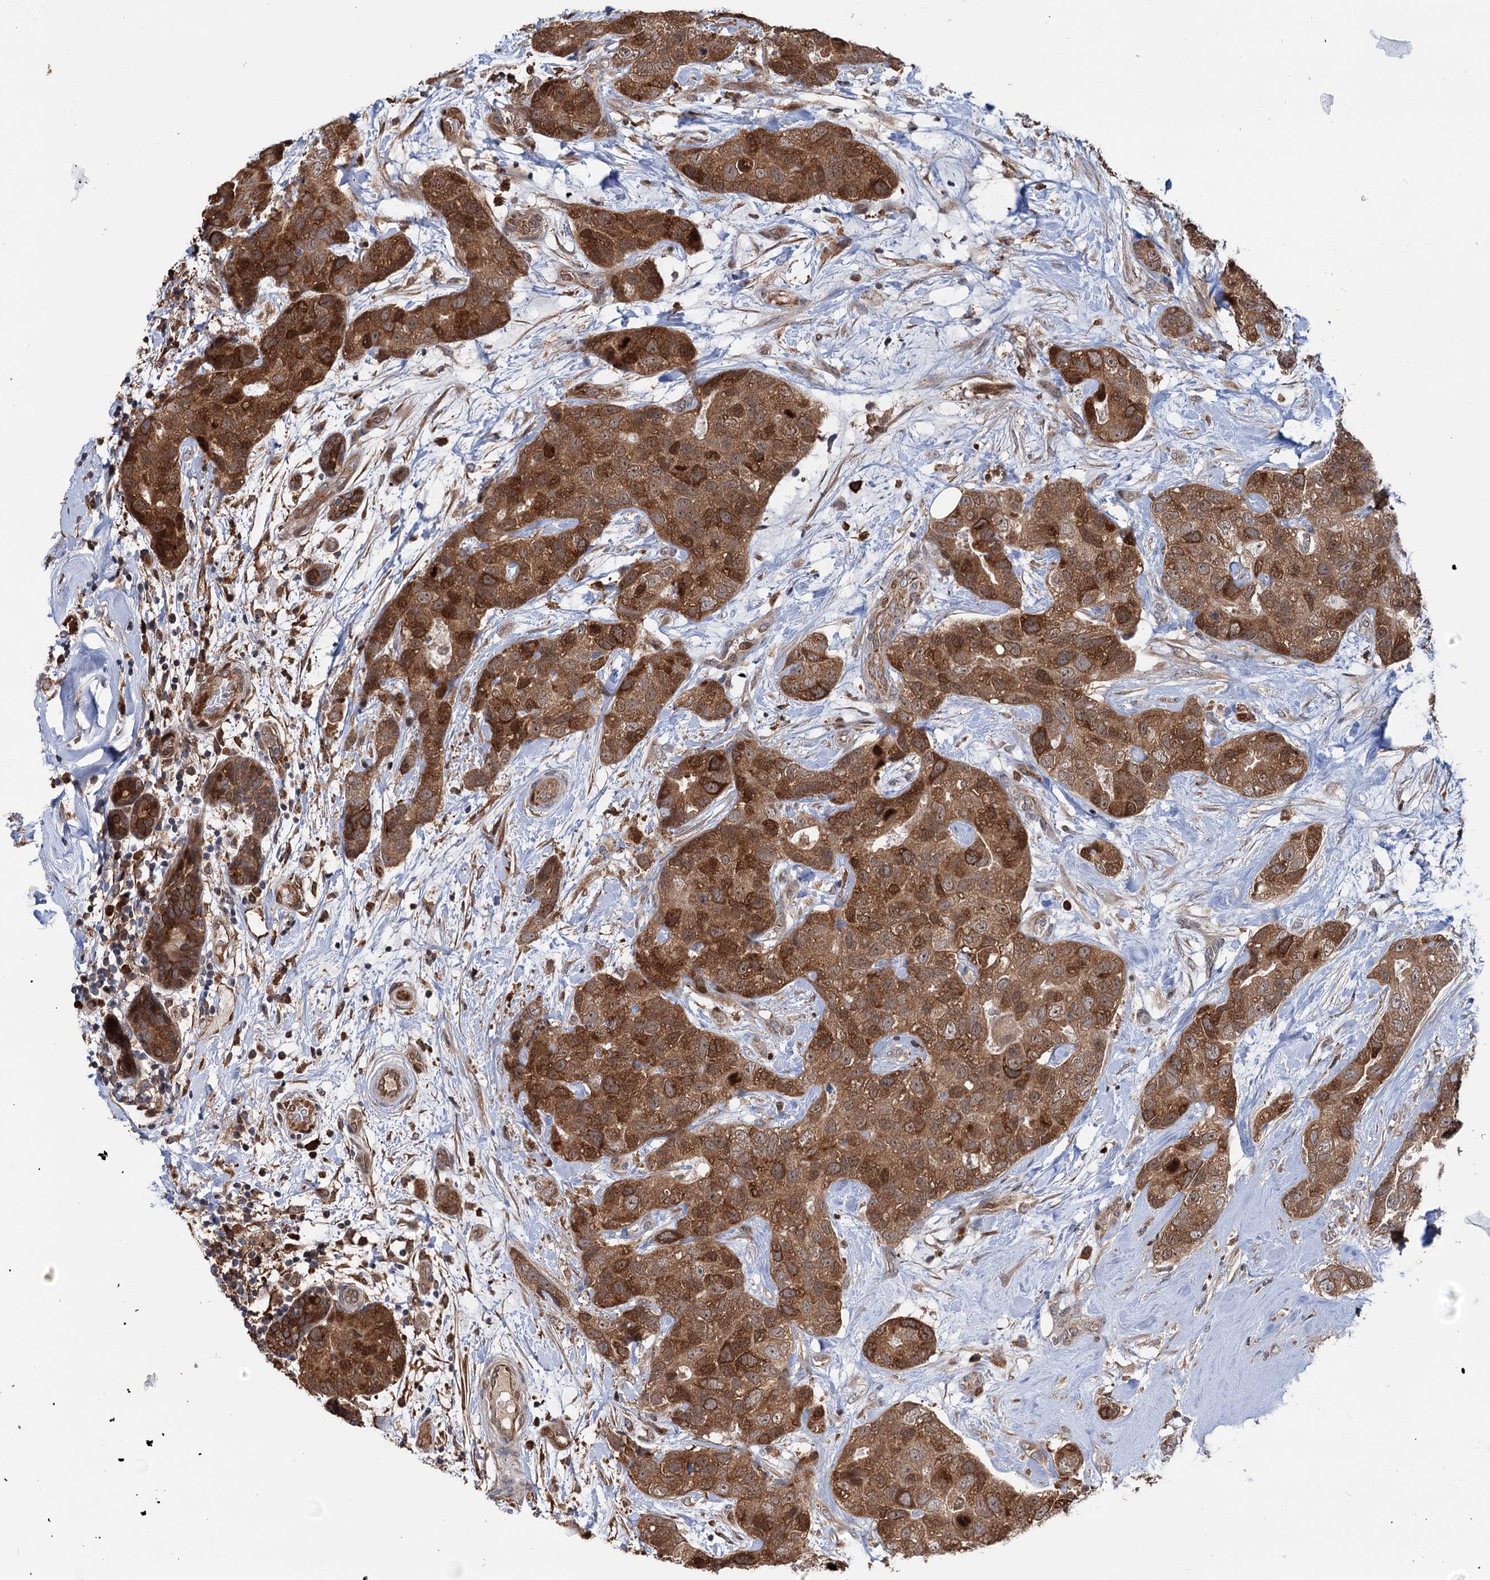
{"staining": {"intensity": "strong", "quantity": ">75%", "location": "cytoplasmic/membranous,nuclear"}, "tissue": "breast cancer", "cell_type": "Tumor cells", "image_type": "cancer", "snomed": [{"axis": "morphology", "description": "Duct carcinoma"}, {"axis": "topography", "description": "Breast"}], "caption": "A micrograph showing strong cytoplasmic/membranous and nuclear positivity in about >75% of tumor cells in intraductal carcinoma (breast), as visualized by brown immunohistochemical staining.", "gene": "NCAPD2", "patient": {"sex": "female", "age": 62}}